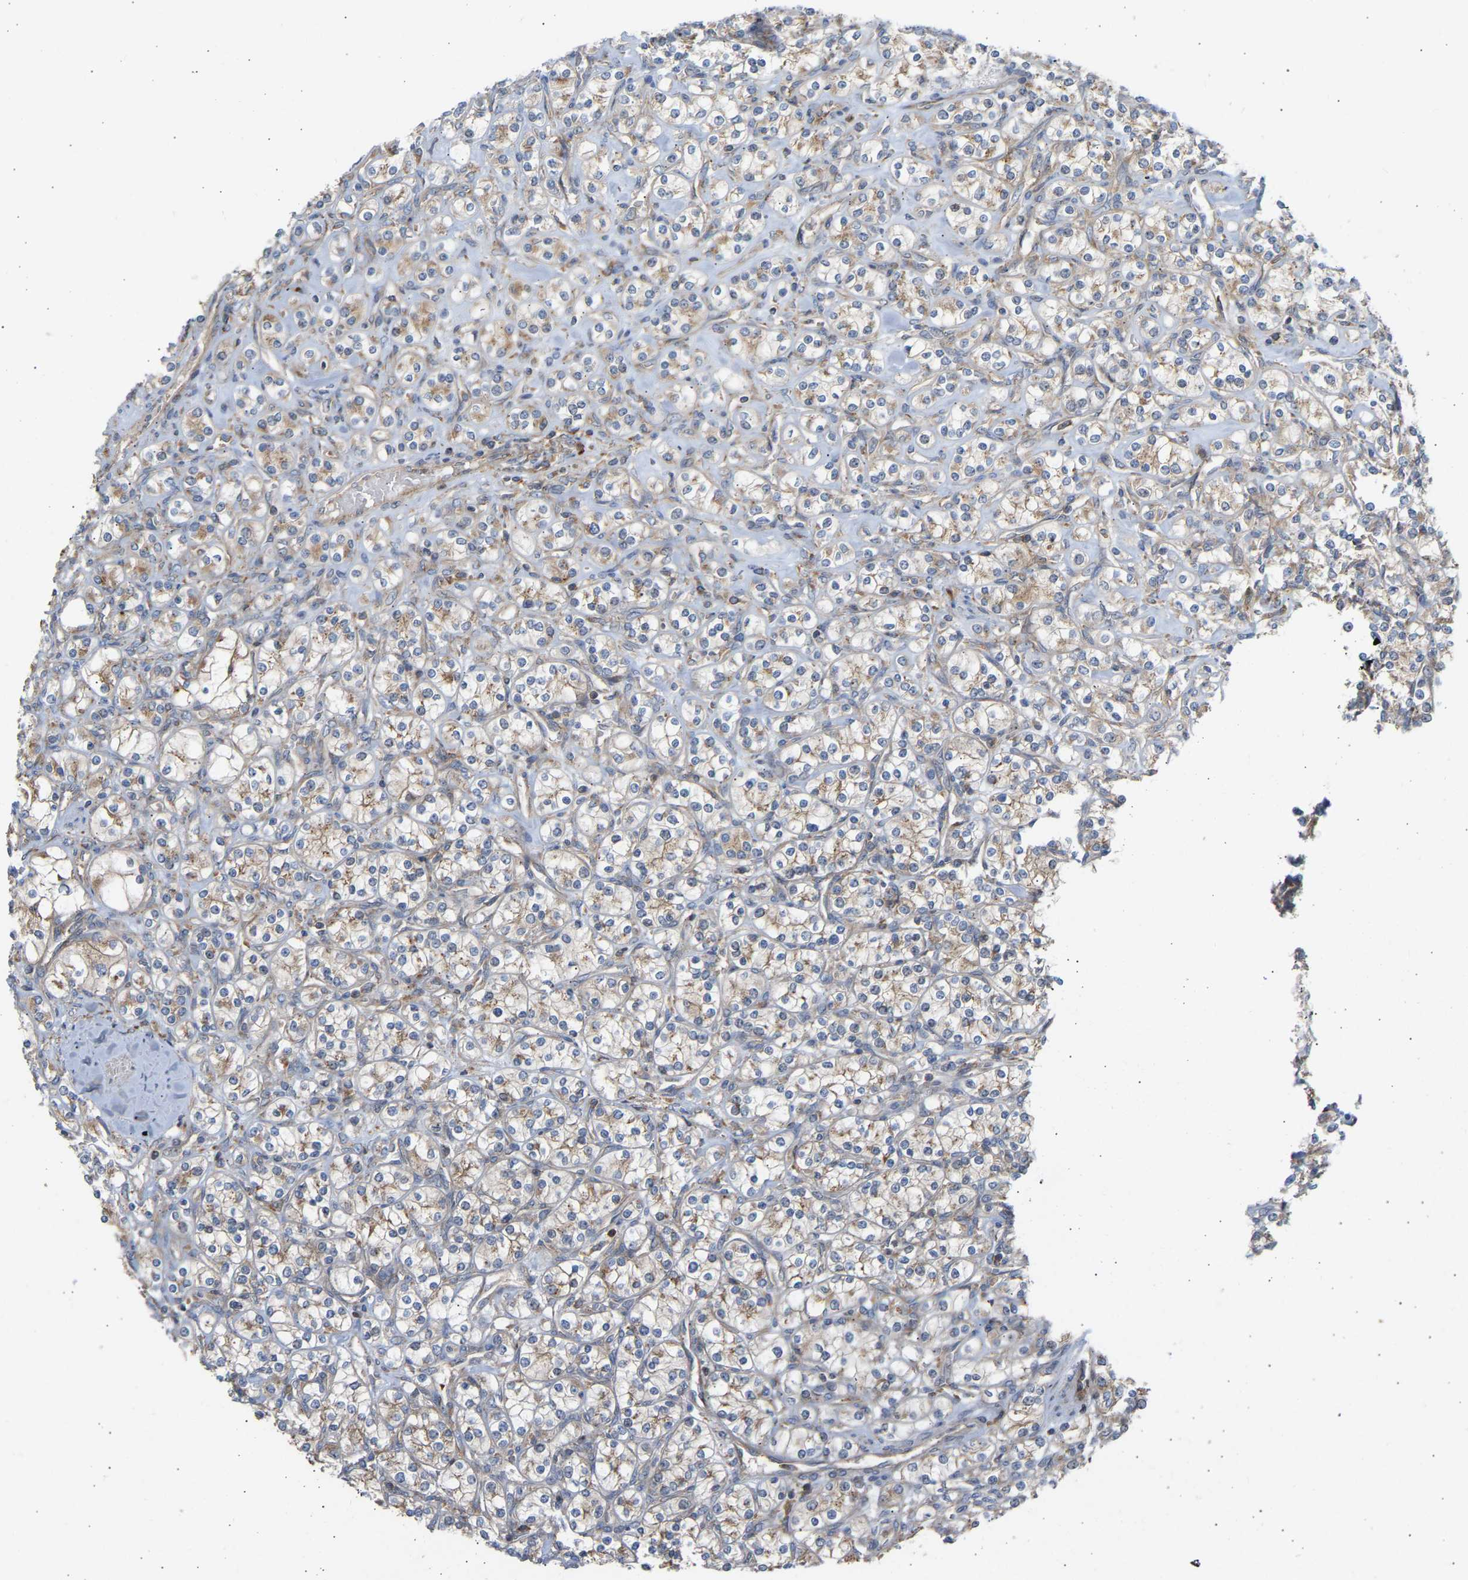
{"staining": {"intensity": "weak", "quantity": ">75%", "location": "cytoplasmic/membranous"}, "tissue": "renal cancer", "cell_type": "Tumor cells", "image_type": "cancer", "snomed": [{"axis": "morphology", "description": "Adenocarcinoma, NOS"}, {"axis": "topography", "description": "Kidney"}], "caption": "Renal cancer stained for a protein (brown) shows weak cytoplasmic/membranous positive positivity in about >75% of tumor cells.", "gene": "GCN1", "patient": {"sex": "male", "age": 77}}